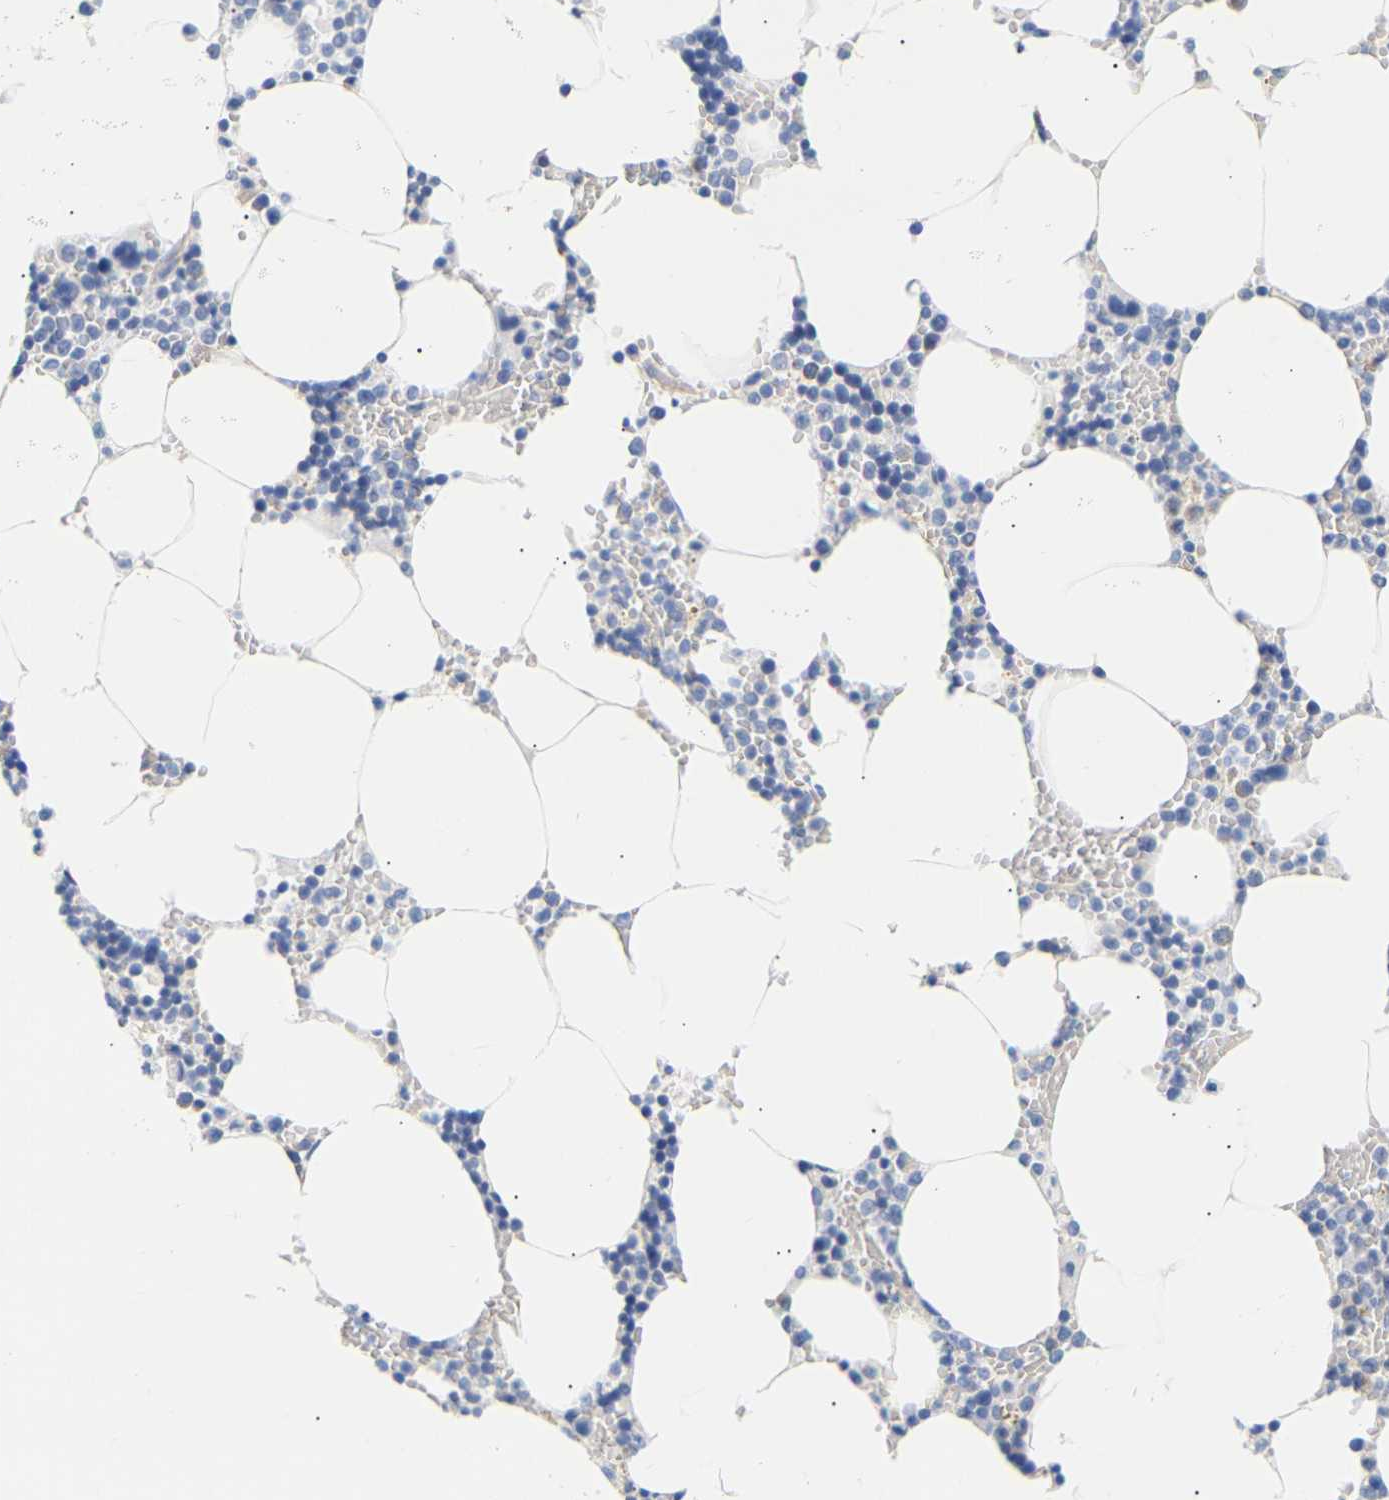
{"staining": {"intensity": "negative", "quantity": "none", "location": "none"}, "tissue": "bone marrow", "cell_type": "Hematopoietic cells", "image_type": "normal", "snomed": [{"axis": "morphology", "description": "Normal tissue, NOS"}, {"axis": "topography", "description": "Bone marrow"}], "caption": "A high-resolution photomicrograph shows IHC staining of benign bone marrow, which displays no significant positivity in hematopoietic cells.", "gene": "IGFBP7", "patient": {"sex": "male", "age": 70}}